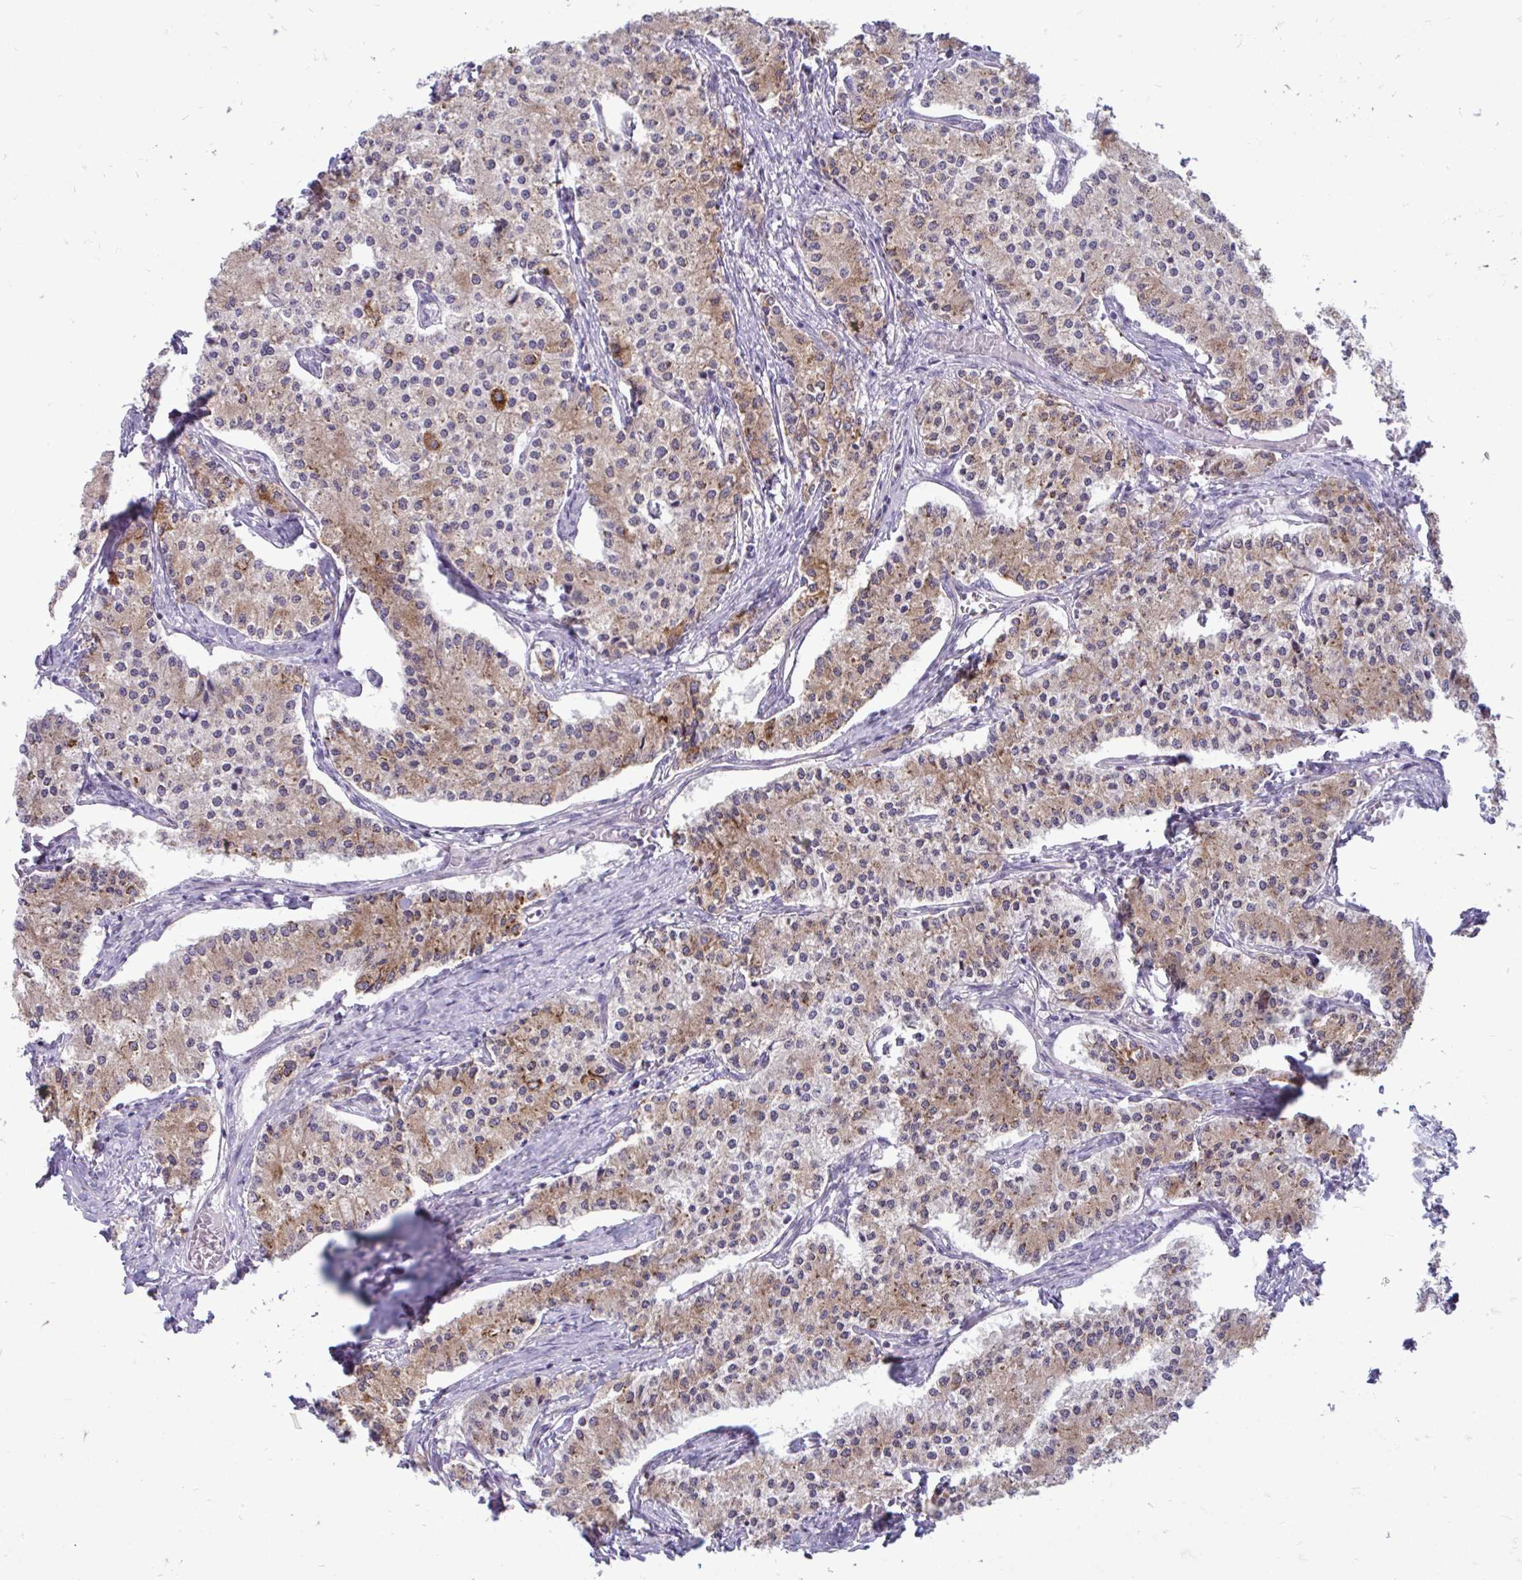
{"staining": {"intensity": "moderate", "quantity": "25%-75%", "location": "cytoplasmic/membranous"}, "tissue": "carcinoid", "cell_type": "Tumor cells", "image_type": "cancer", "snomed": [{"axis": "morphology", "description": "Carcinoid, malignant, NOS"}, {"axis": "topography", "description": "Colon"}], "caption": "Tumor cells display medium levels of moderate cytoplasmic/membranous positivity in about 25%-75% of cells in malignant carcinoid.", "gene": "ACSL5", "patient": {"sex": "female", "age": 52}}